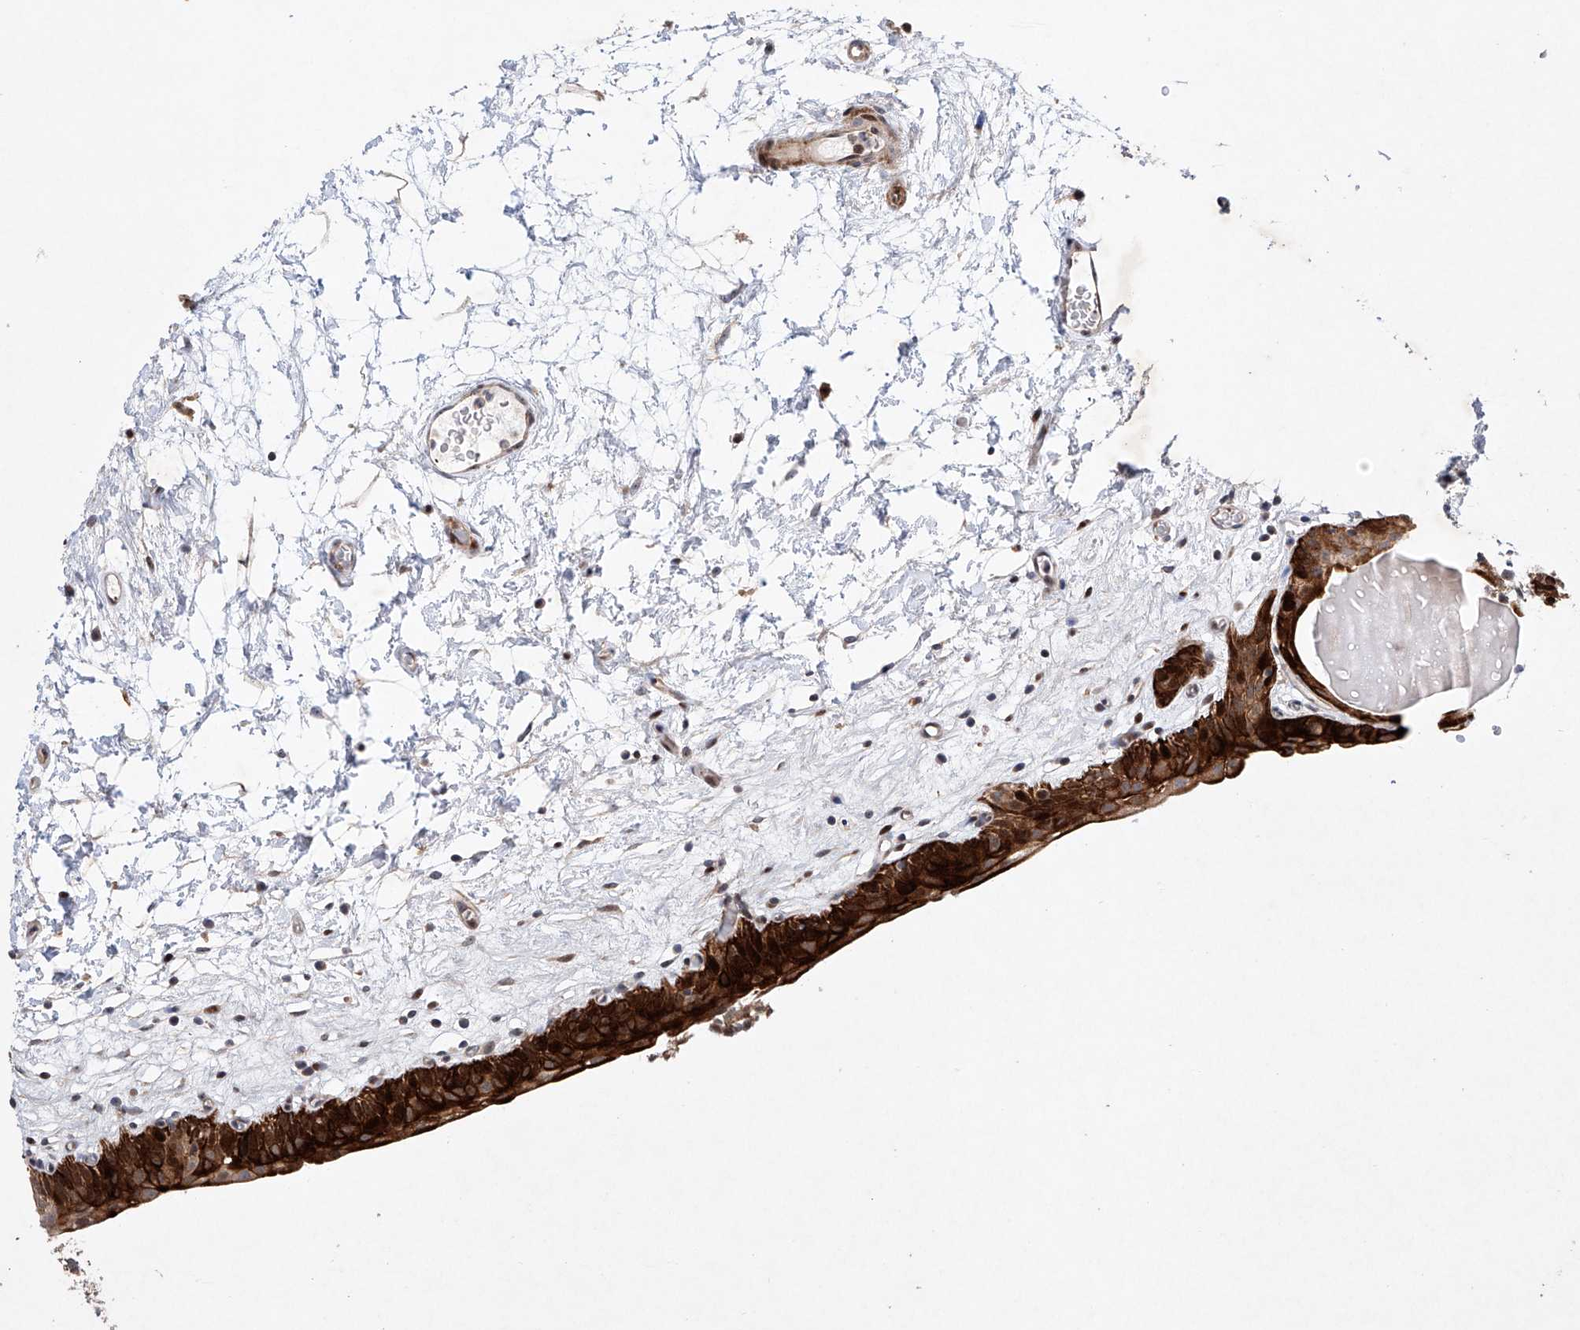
{"staining": {"intensity": "strong", "quantity": "25%-75%", "location": "cytoplasmic/membranous,nuclear"}, "tissue": "urinary bladder", "cell_type": "Urothelial cells", "image_type": "normal", "snomed": [{"axis": "morphology", "description": "Normal tissue, NOS"}, {"axis": "topography", "description": "Urinary bladder"}], "caption": "Benign urinary bladder was stained to show a protein in brown. There is high levels of strong cytoplasmic/membranous,nuclear positivity in approximately 25%-75% of urothelial cells. (brown staining indicates protein expression, while blue staining denotes nuclei).", "gene": "AFG1L", "patient": {"sex": "male", "age": 83}}